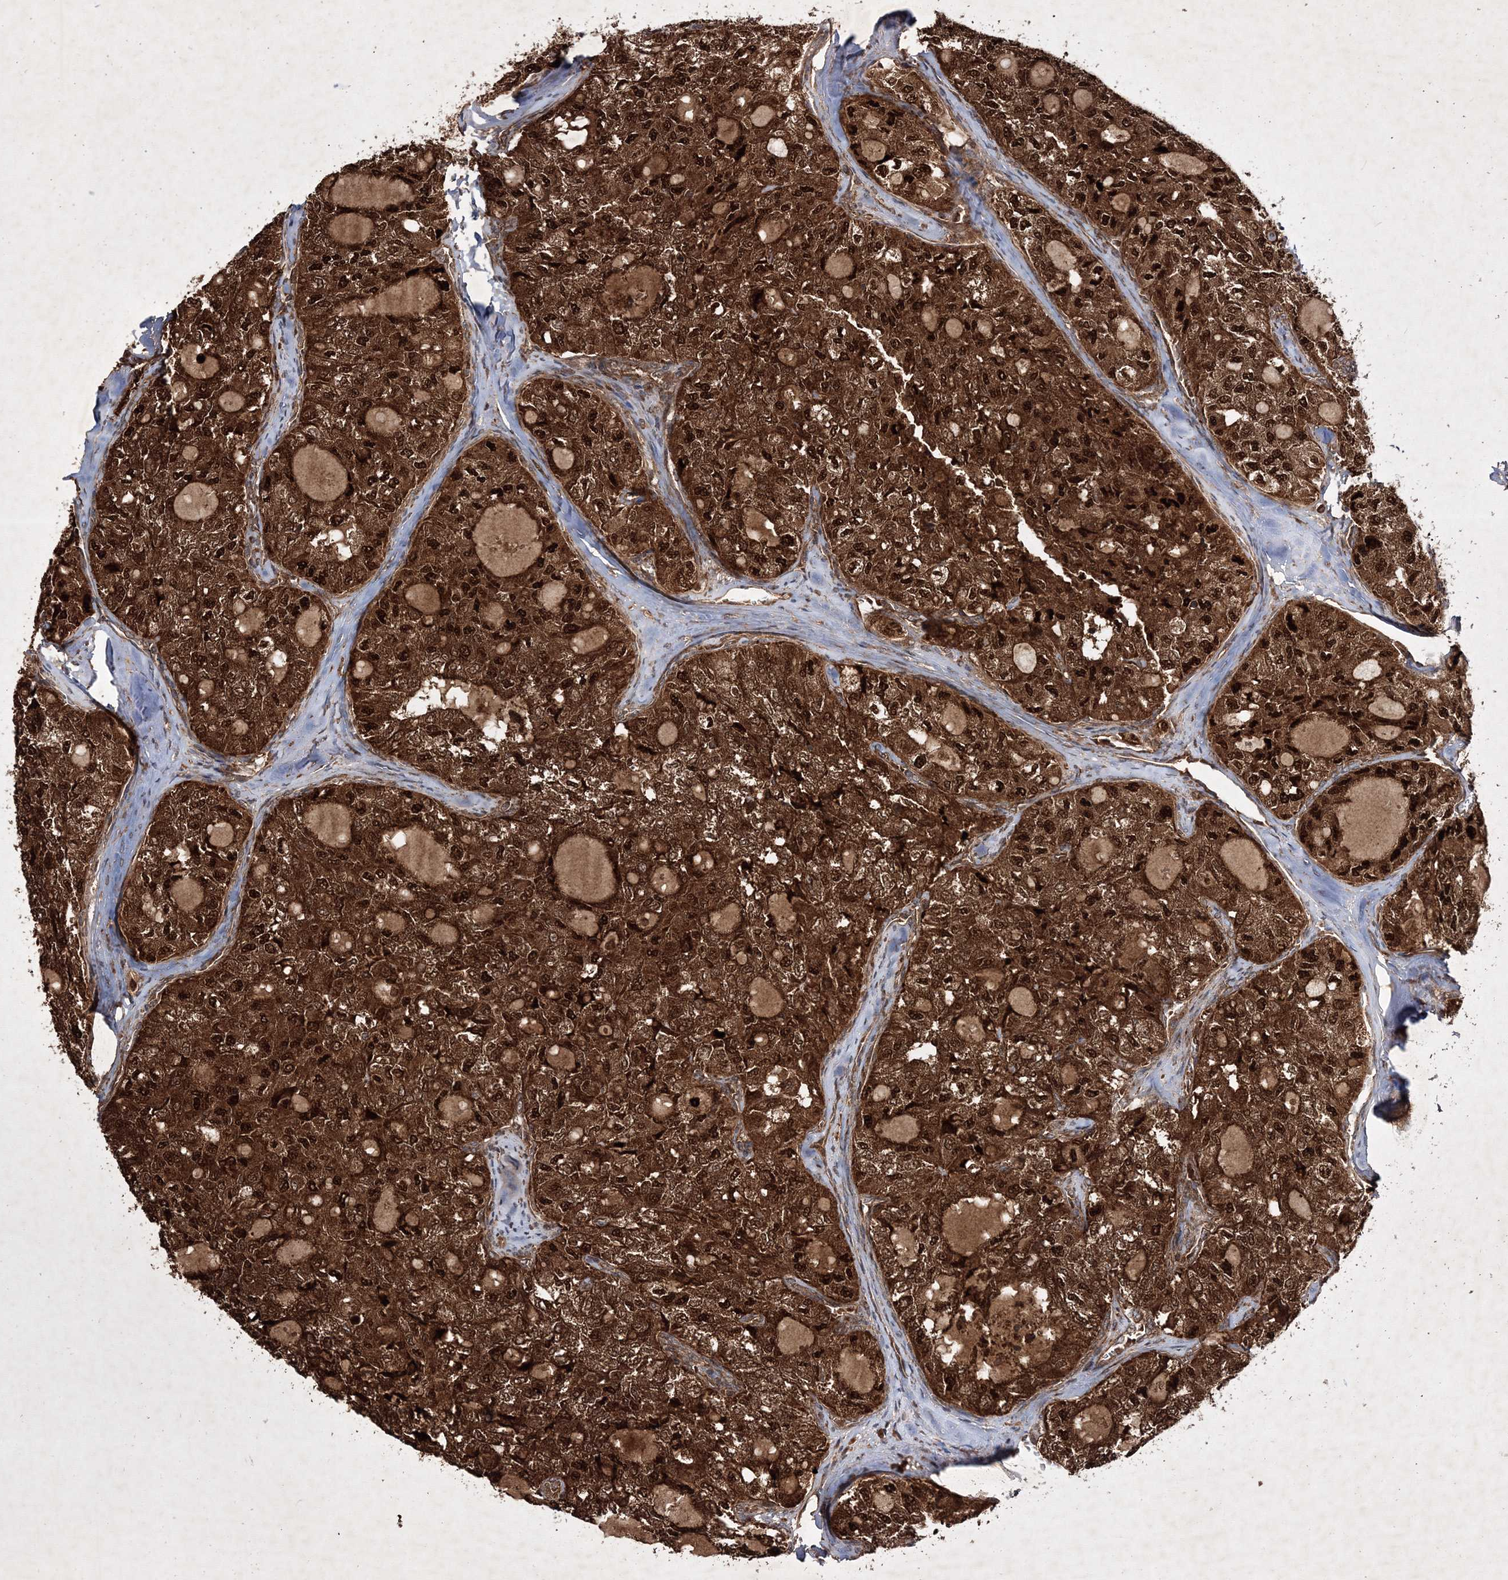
{"staining": {"intensity": "strong", "quantity": ">75%", "location": "cytoplasmic/membranous,nuclear"}, "tissue": "thyroid cancer", "cell_type": "Tumor cells", "image_type": "cancer", "snomed": [{"axis": "morphology", "description": "Follicular adenoma carcinoma, NOS"}, {"axis": "topography", "description": "Thyroid gland"}], "caption": "Human thyroid follicular adenoma carcinoma stained with a brown dye displays strong cytoplasmic/membranous and nuclear positive expression in about >75% of tumor cells.", "gene": "DNAJC13", "patient": {"sex": "male", "age": 75}}